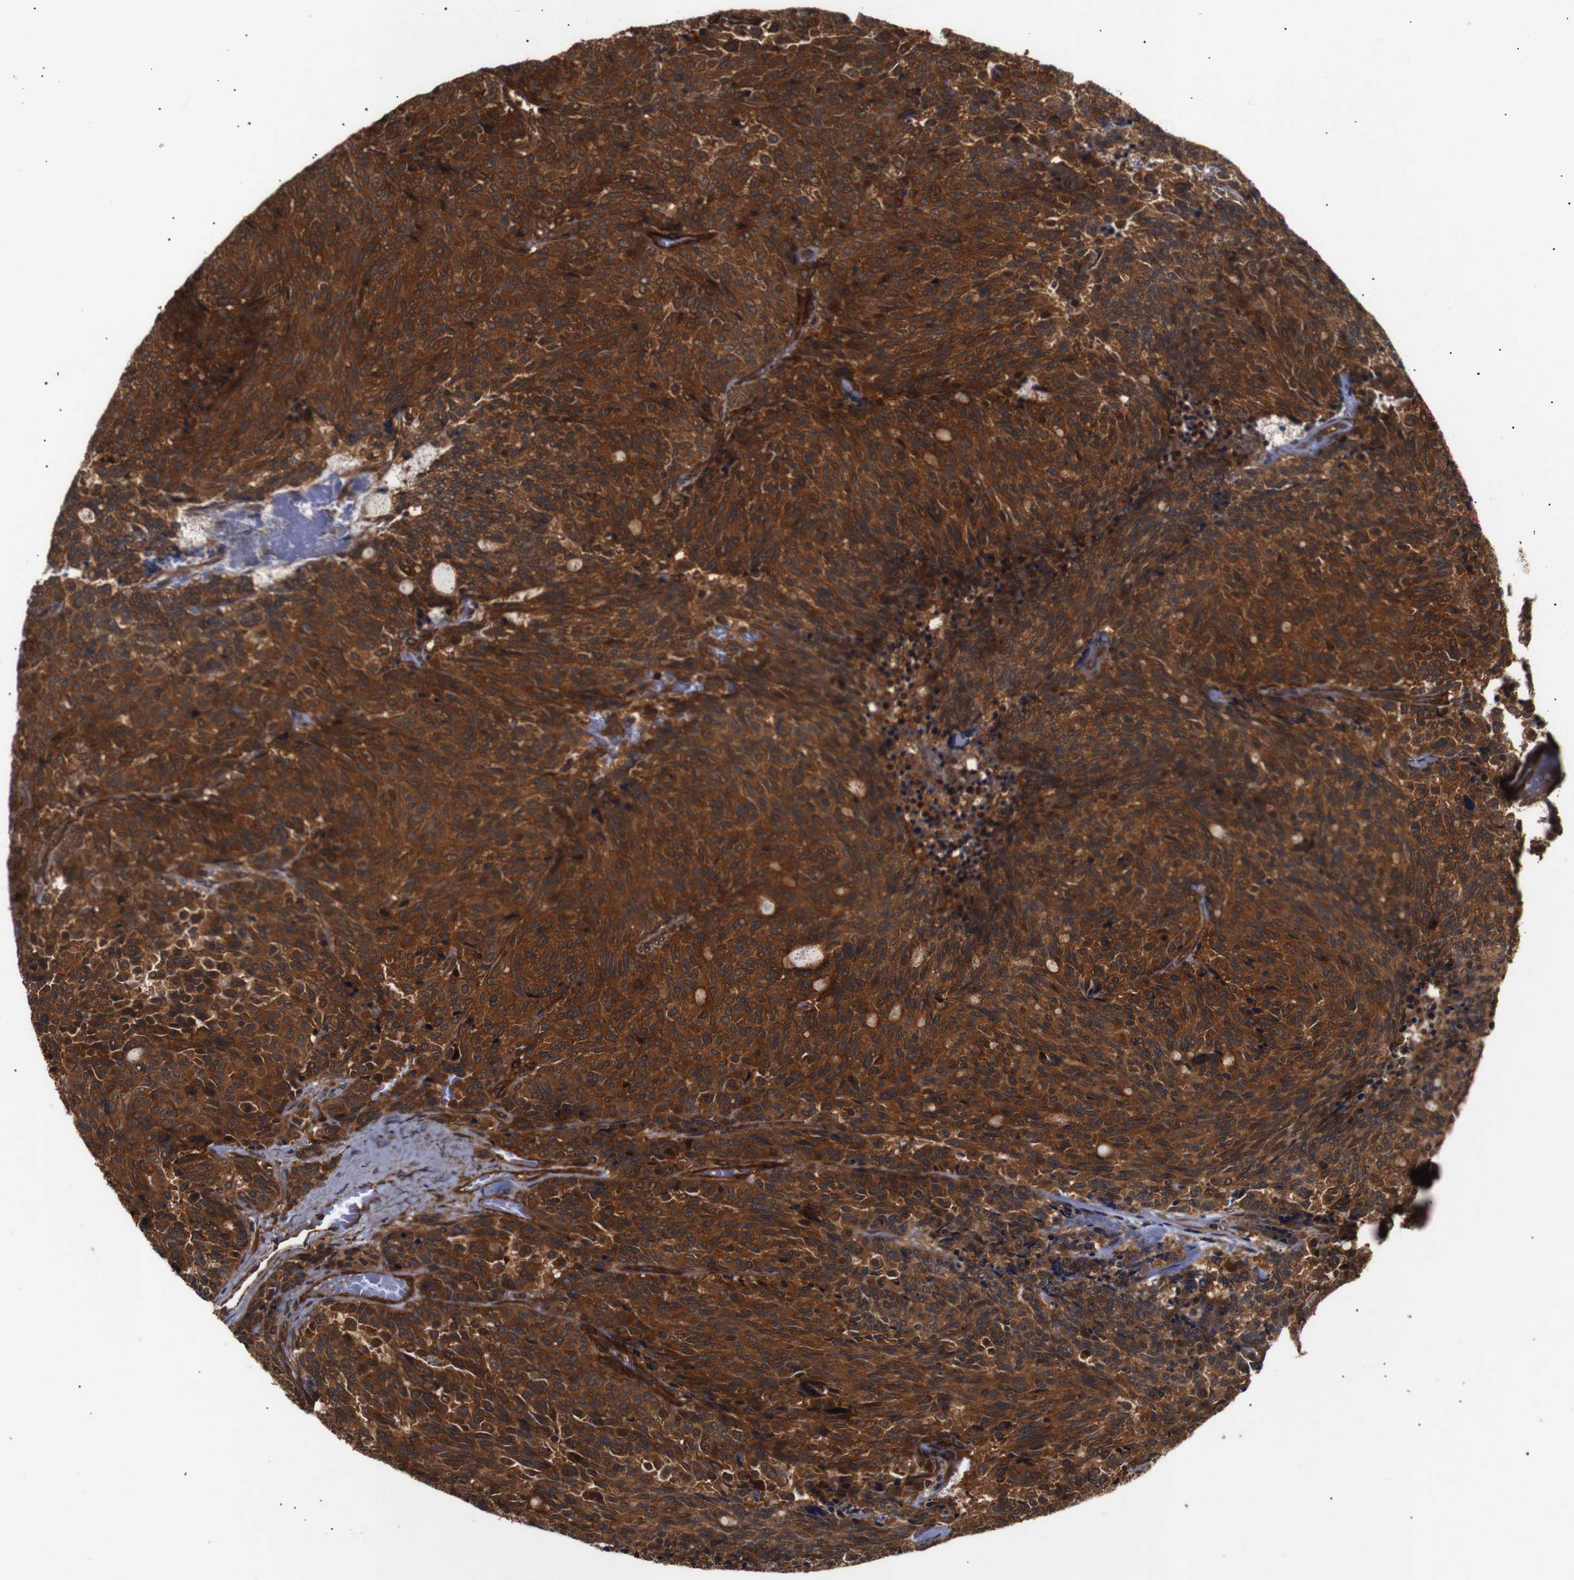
{"staining": {"intensity": "strong", "quantity": ">75%", "location": "cytoplasmic/membranous"}, "tissue": "carcinoid", "cell_type": "Tumor cells", "image_type": "cancer", "snomed": [{"axis": "morphology", "description": "Carcinoid, malignant, NOS"}, {"axis": "topography", "description": "Pancreas"}], "caption": "Immunohistochemical staining of human carcinoid demonstrates high levels of strong cytoplasmic/membranous expression in approximately >75% of tumor cells. (Stains: DAB in brown, nuclei in blue, Microscopy: brightfield microscopy at high magnification).", "gene": "PAWR", "patient": {"sex": "female", "age": 54}}